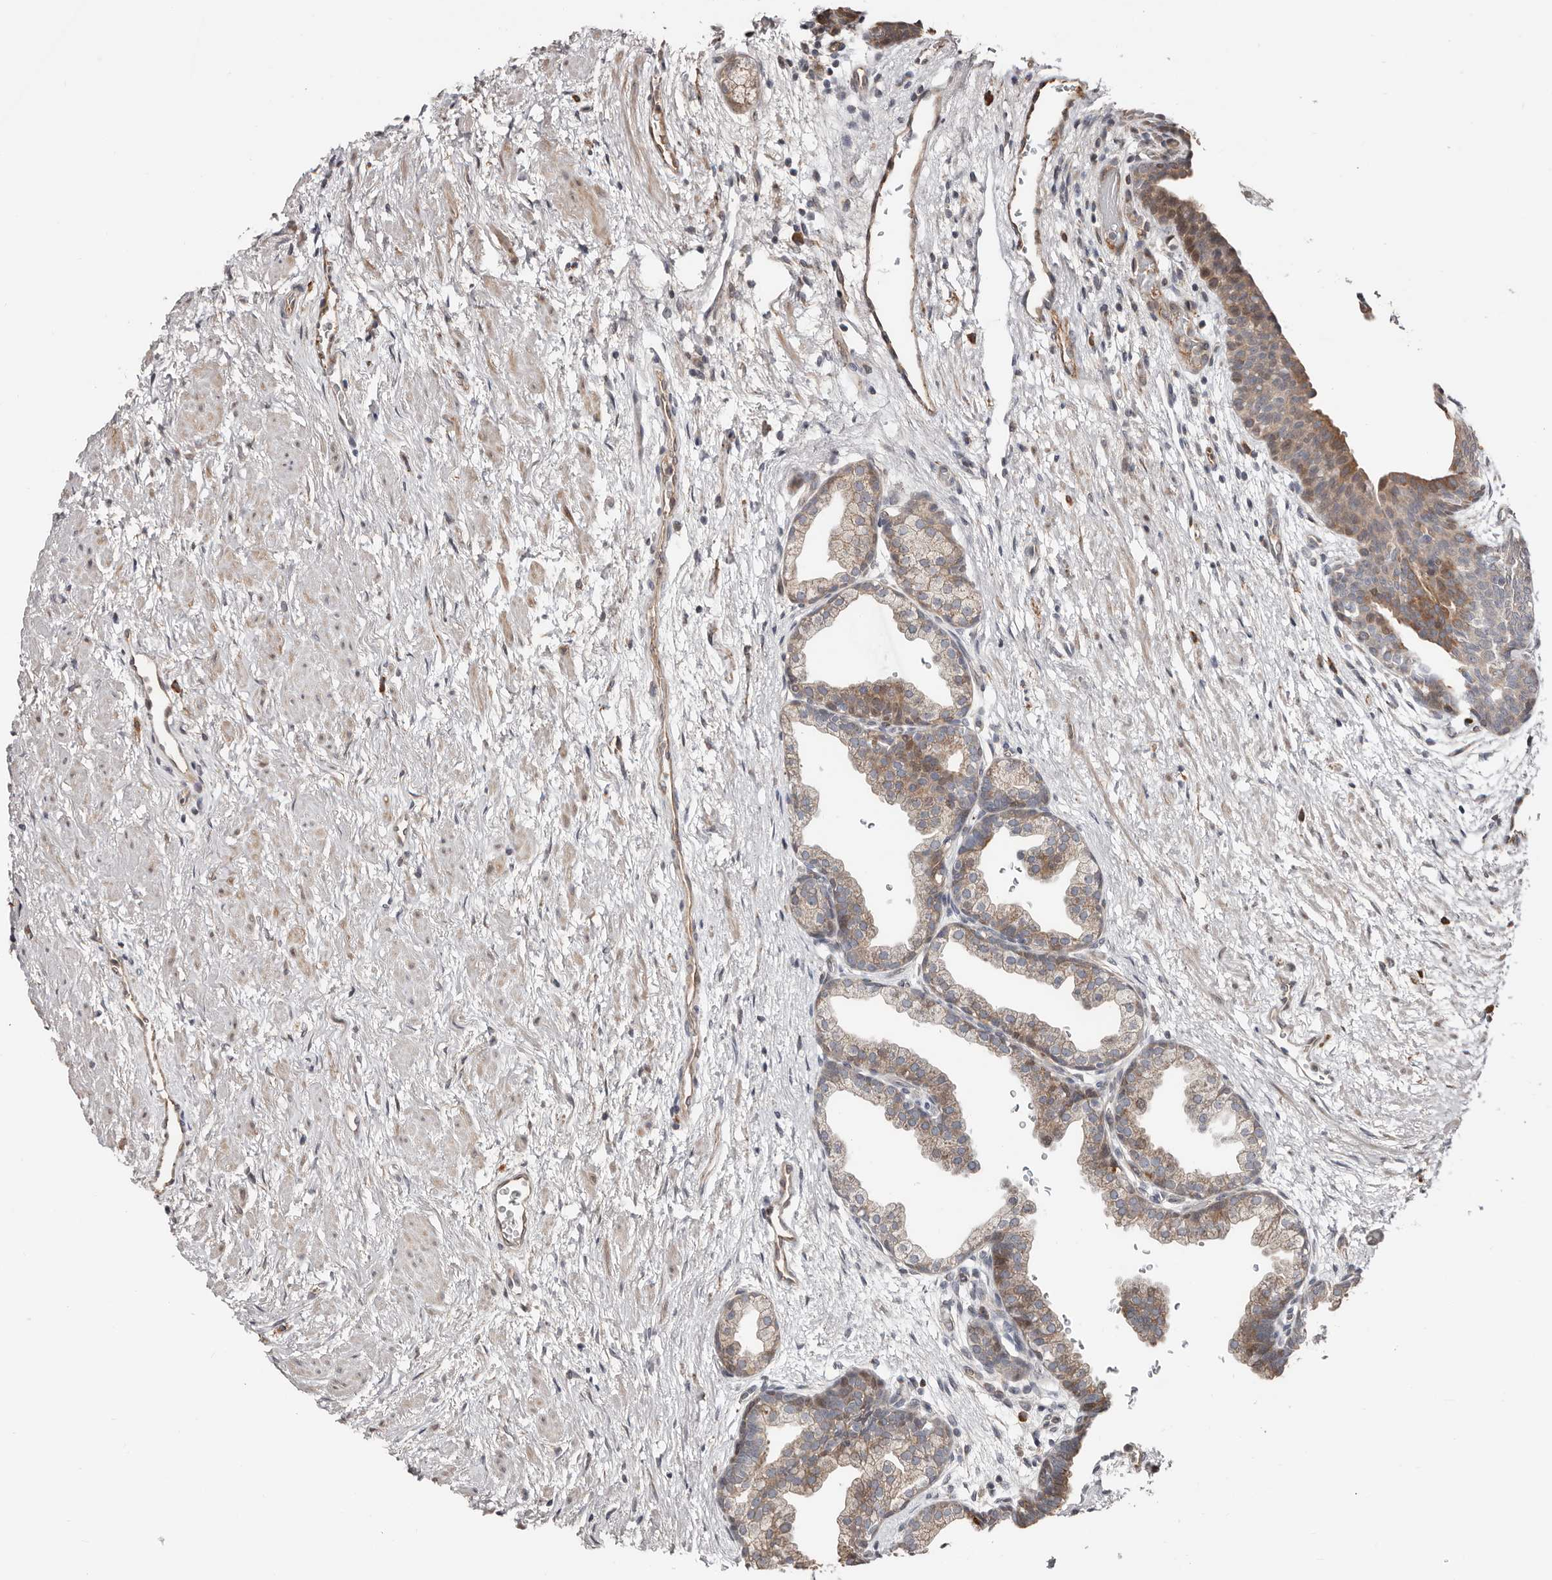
{"staining": {"intensity": "moderate", "quantity": "<25%", "location": "cytoplasmic/membranous"}, "tissue": "prostate", "cell_type": "Glandular cells", "image_type": "normal", "snomed": [{"axis": "morphology", "description": "Normal tissue, NOS"}, {"axis": "topography", "description": "Prostate"}], "caption": "The histopathology image shows immunohistochemical staining of normal prostate. There is moderate cytoplasmic/membranous expression is identified in about <25% of glandular cells. (DAB IHC with brightfield microscopy, high magnification).", "gene": "SMYD4", "patient": {"sex": "male", "age": 48}}